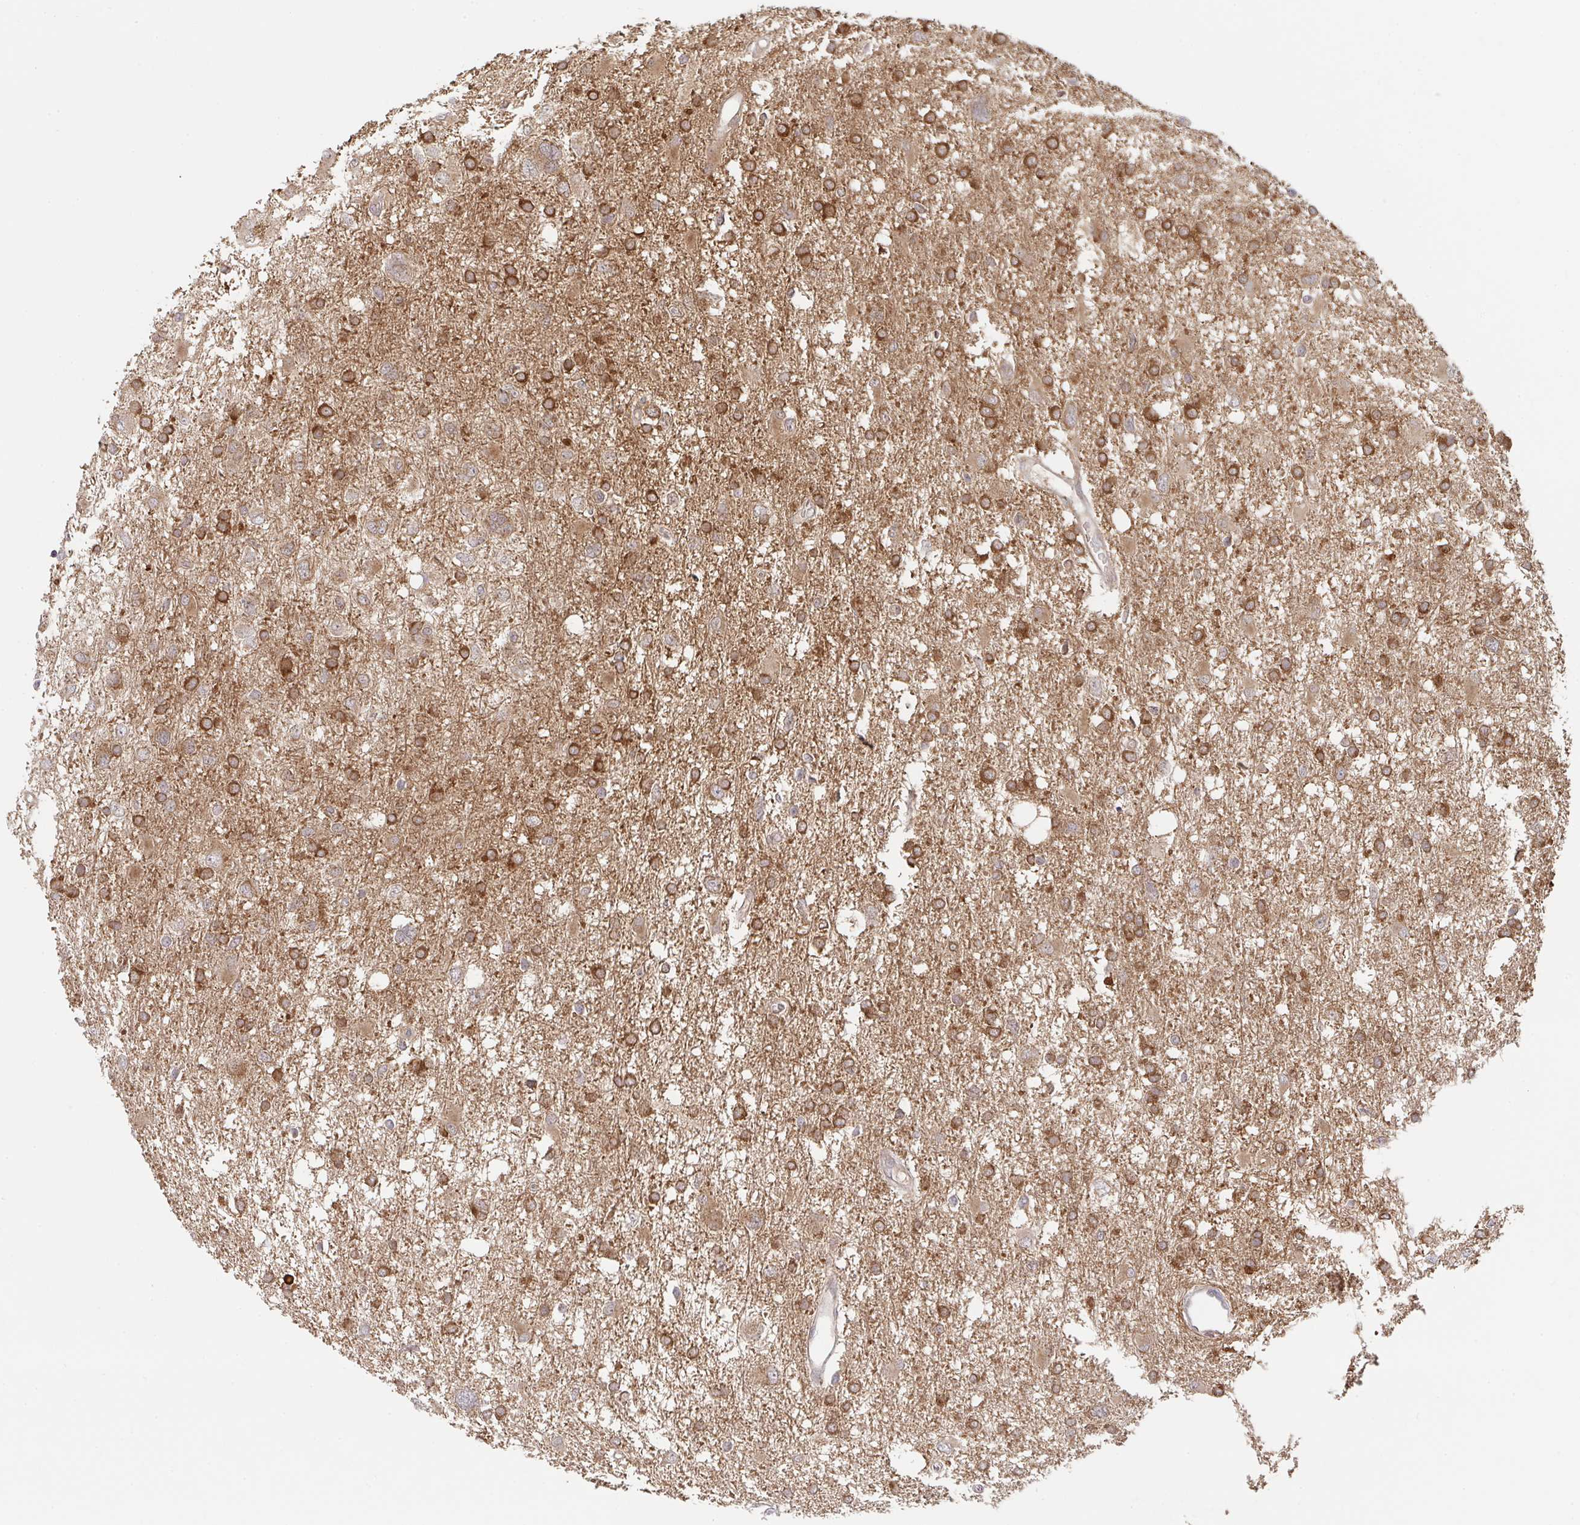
{"staining": {"intensity": "strong", "quantity": ">75%", "location": "cytoplasmic/membranous"}, "tissue": "glioma", "cell_type": "Tumor cells", "image_type": "cancer", "snomed": [{"axis": "morphology", "description": "Glioma, malignant, High grade"}, {"axis": "topography", "description": "Brain"}], "caption": "Immunohistochemistry staining of malignant high-grade glioma, which reveals high levels of strong cytoplasmic/membranous expression in about >75% of tumor cells indicating strong cytoplasmic/membranous protein staining. The staining was performed using DAB (3,3'-diaminobenzidine) (brown) for protein detection and nuclei were counterstained in hematoxylin (blue).", "gene": "DCST1", "patient": {"sex": "male", "age": 61}}